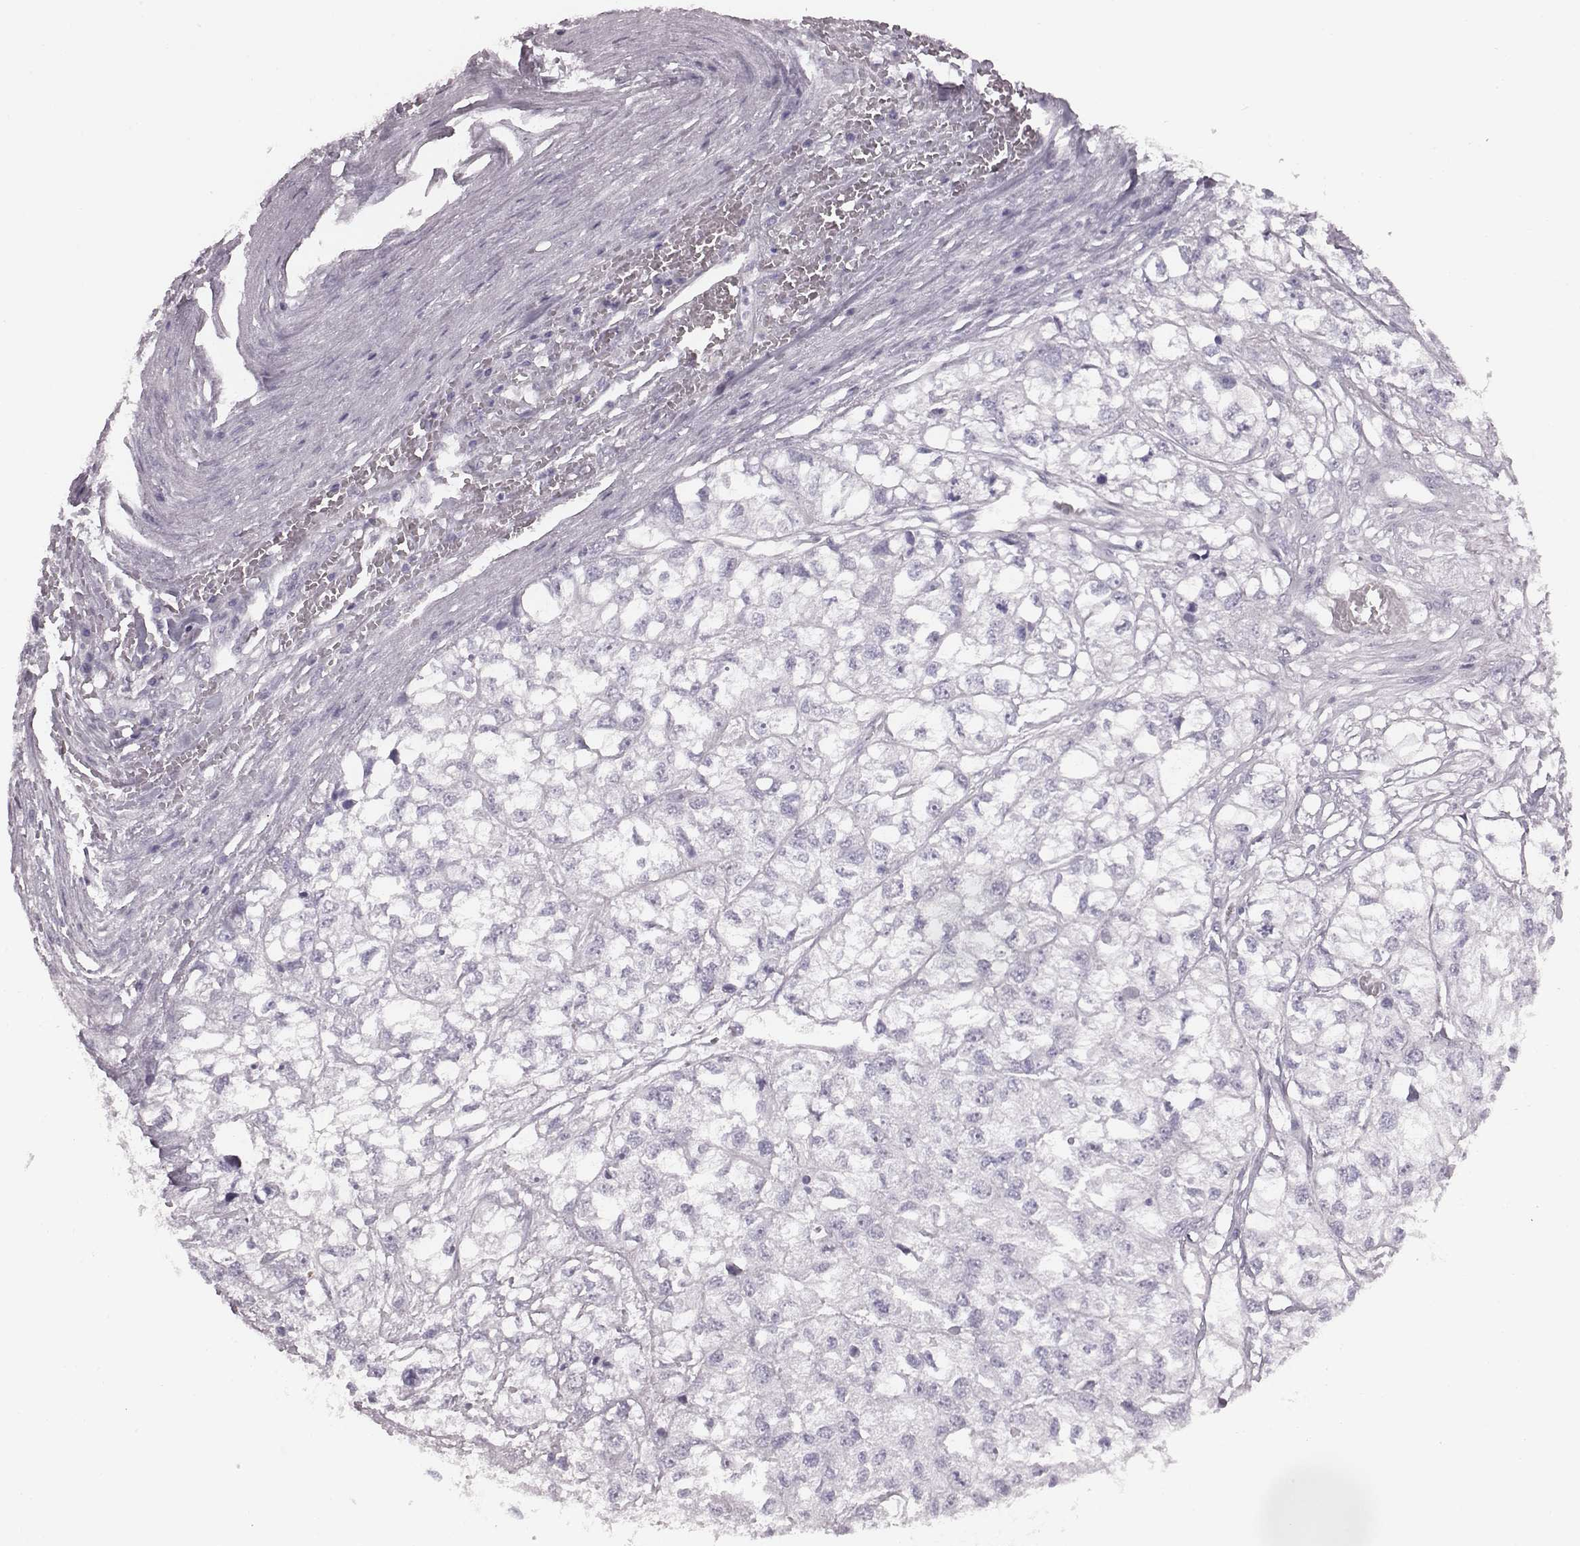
{"staining": {"intensity": "negative", "quantity": "none", "location": "none"}, "tissue": "renal cancer", "cell_type": "Tumor cells", "image_type": "cancer", "snomed": [{"axis": "morphology", "description": "Adenocarcinoma, NOS"}, {"axis": "topography", "description": "Kidney"}], "caption": "The photomicrograph displays no significant staining in tumor cells of renal cancer.", "gene": "PDE8B", "patient": {"sex": "male", "age": 56}}